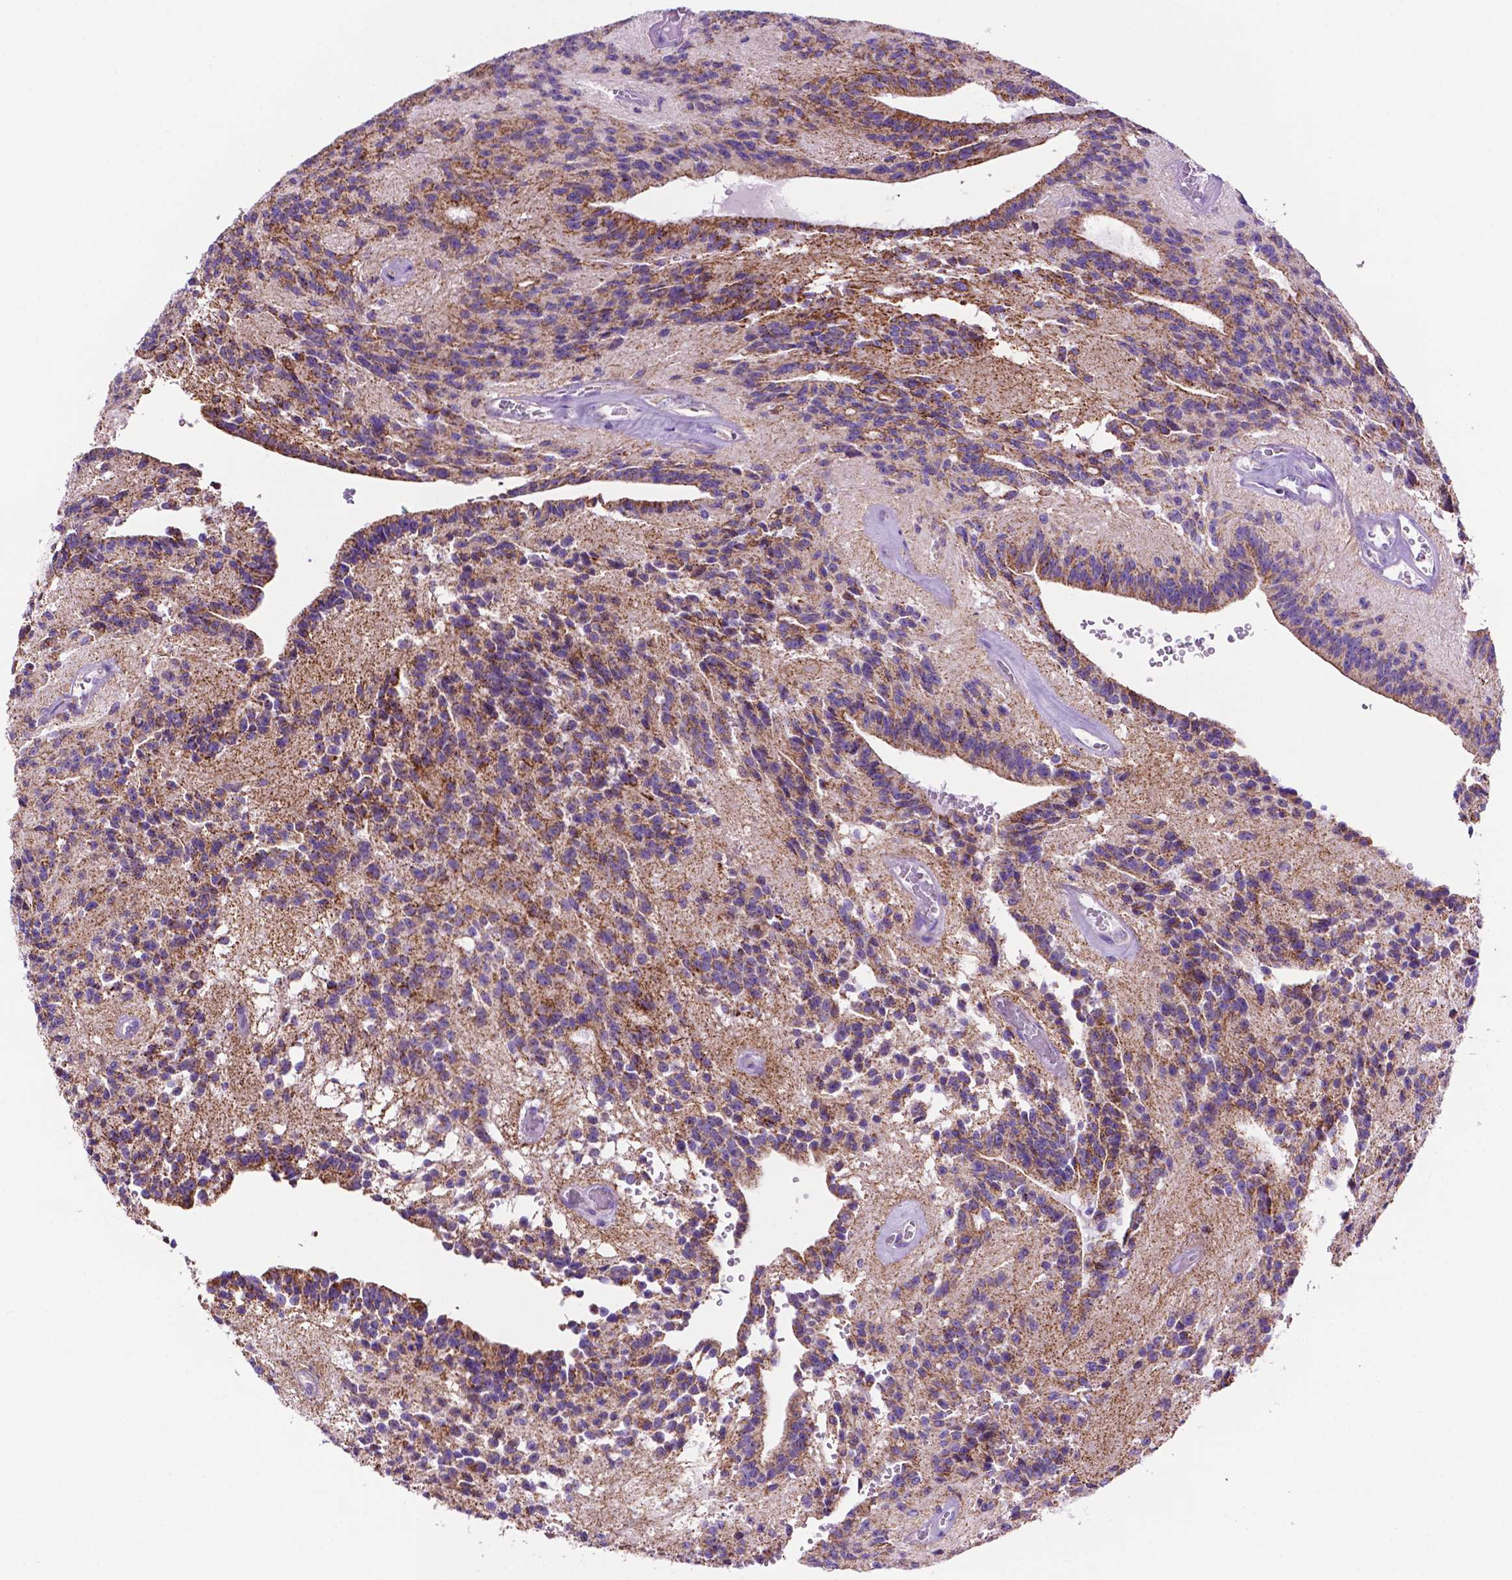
{"staining": {"intensity": "moderate", "quantity": ">75%", "location": "cytoplasmic/membranous"}, "tissue": "glioma", "cell_type": "Tumor cells", "image_type": "cancer", "snomed": [{"axis": "morphology", "description": "Glioma, malignant, Low grade"}, {"axis": "topography", "description": "Brain"}], "caption": "An image showing moderate cytoplasmic/membranous expression in about >75% of tumor cells in low-grade glioma (malignant), as visualized by brown immunohistochemical staining.", "gene": "GDPD5", "patient": {"sex": "male", "age": 31}}